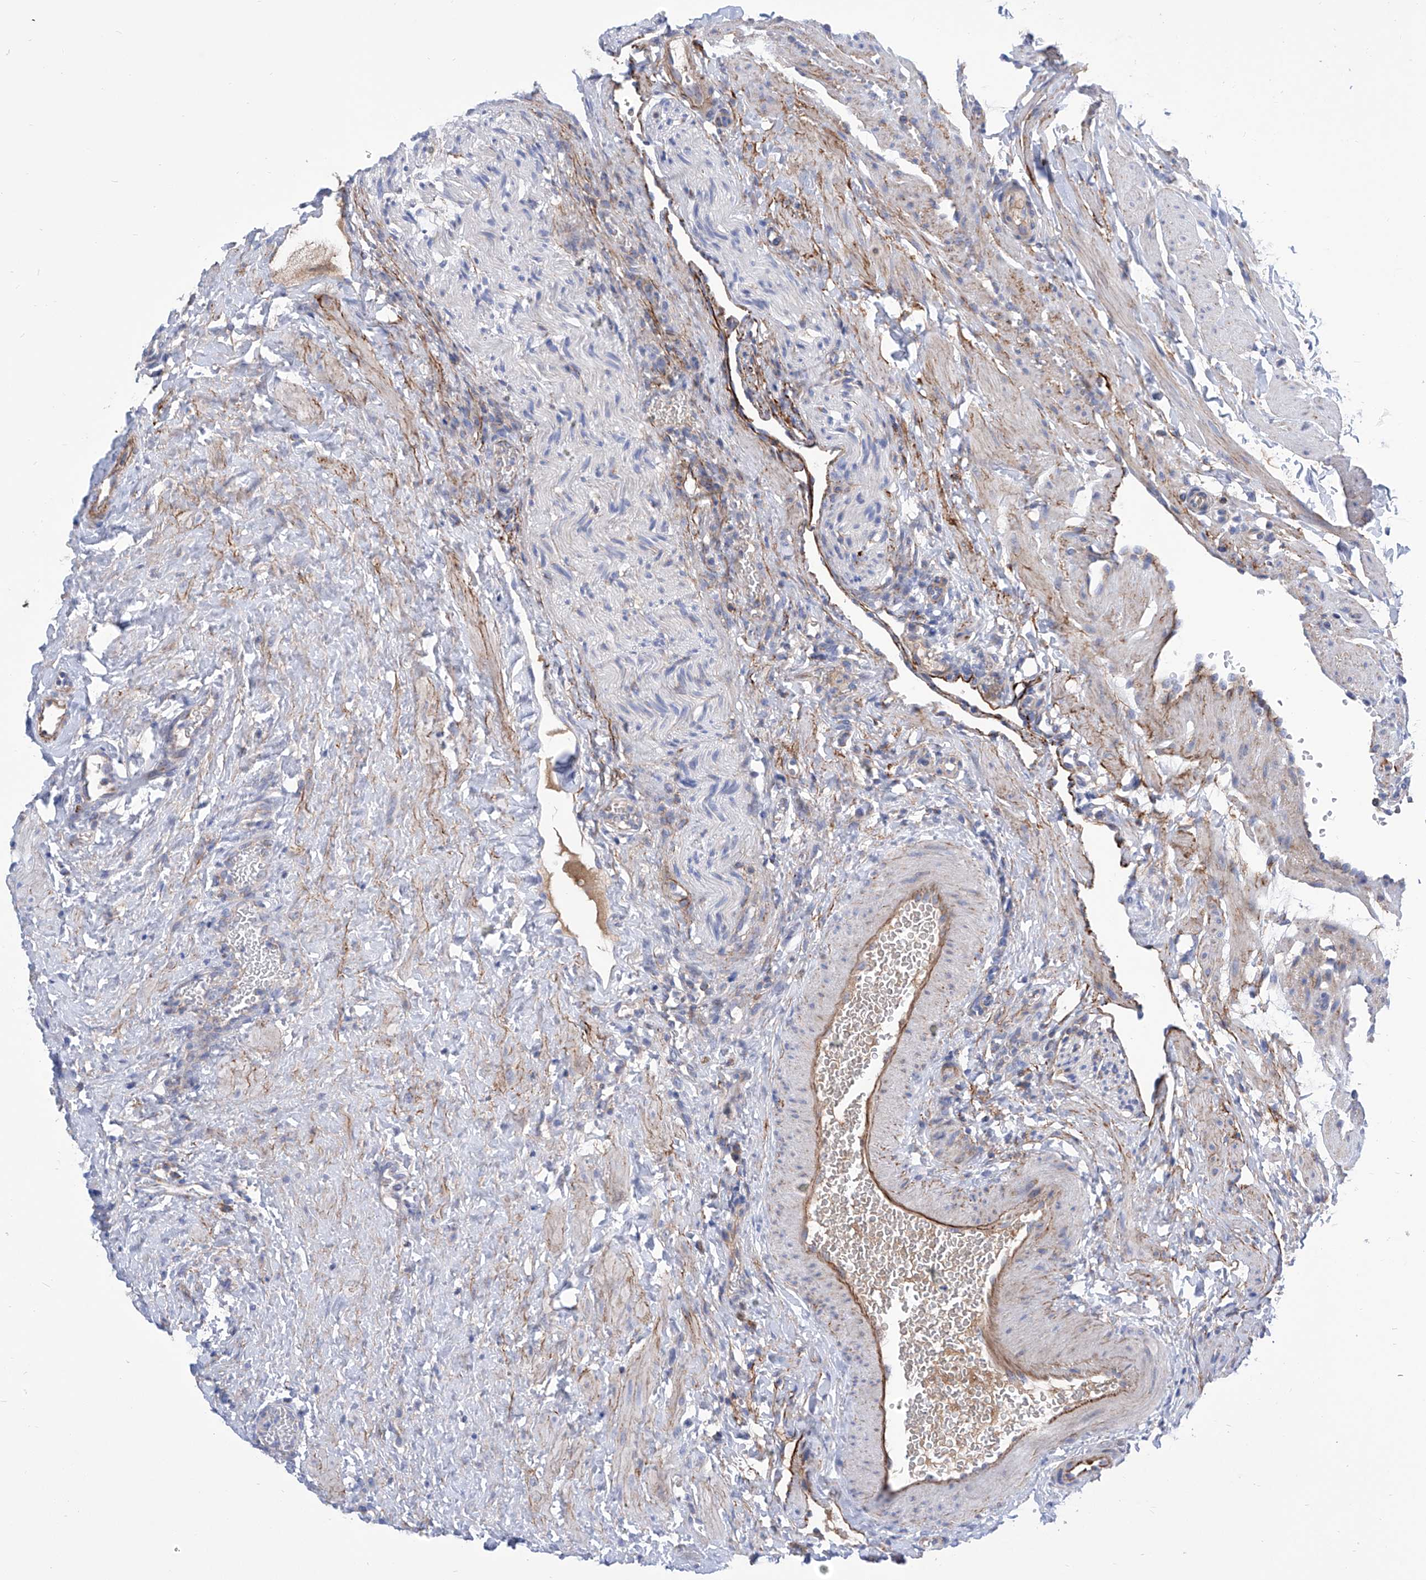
{"staining": {"intensity": "weak", "quantity": "25%-75%", "location": "cytoplasmic/membranous"}, "tissue": "ovary", "cell_type": "Follicle cells", "image_type": "normal", "snomed": [{"axis": "morphology", "description": "Normal tissue, NOS"}, {"axis": "morphology", "description": "Cyst, NOS"}, {"axis": "topography", "description": "Ovary"}], "caption": "Protein expression analysis of benign human ovary reveals weak cytoplasmic/membranous expression in about 25%-75% of follicle cells.", "gene": "SRBD1", "patient": {"sex": "female", "age": 33}}